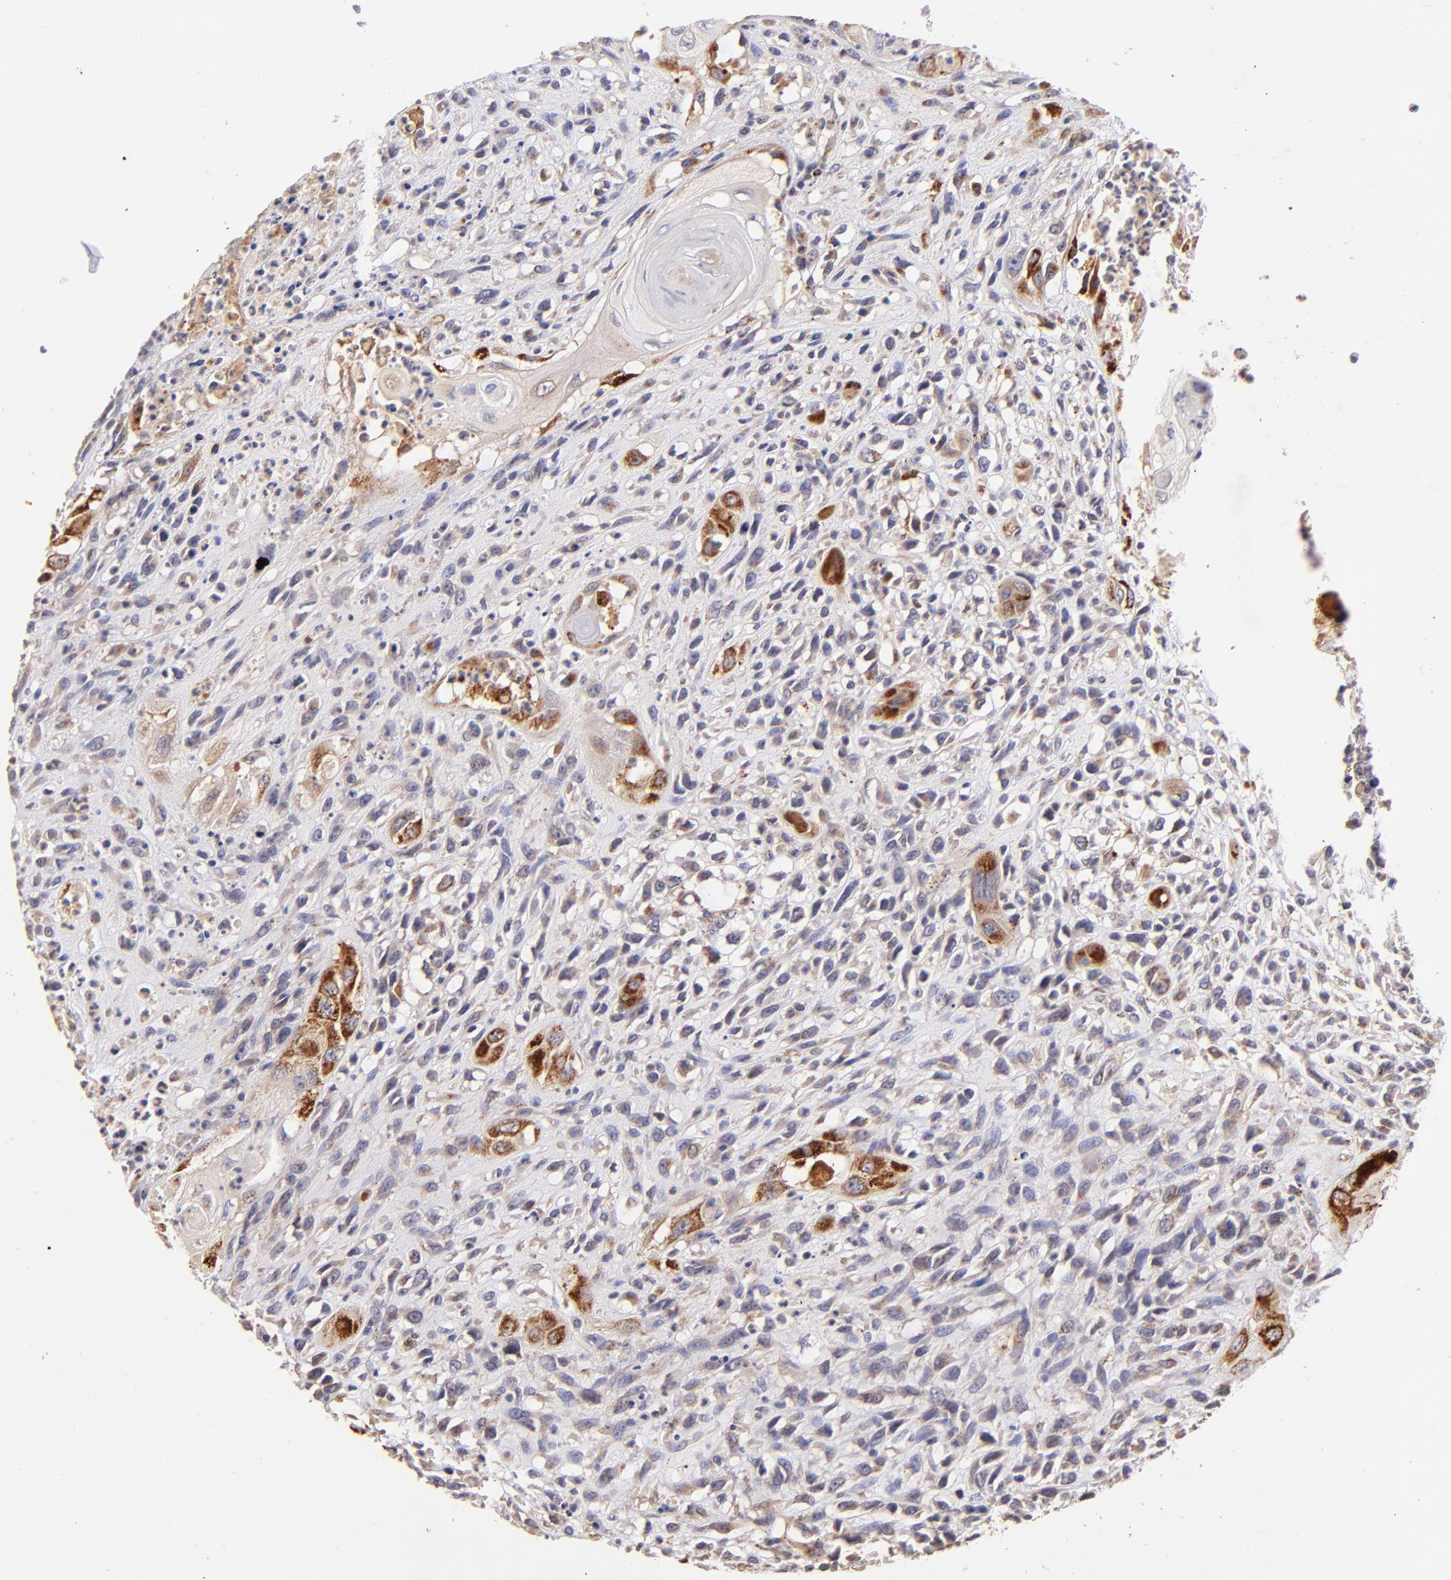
{"staining": {"intensity": "negative", "quantity": "none", "location": "none"}, "tissue": "head and neck cancer", "cell_type": "Tumor cells", "image_type": "cancer", "snomed": [{"axis": "morphology", "description": "Necrosis, NOS"}, {"axis": "morphology", "description": "Neoplasm, malignant, NOS"}, {"axis": "topography", "description": "Salivary gland"}, {"axis": "topography", "description": "Head-Neck"}], "caption": "Immunohistochemistry (IHC) image of neoplastic tissue: human head and neck cancer stained with DAB shows no significant protein positivity in tumor cells.", "gene": "SPARC", "patient": {"sex": "male", "age": 43}}